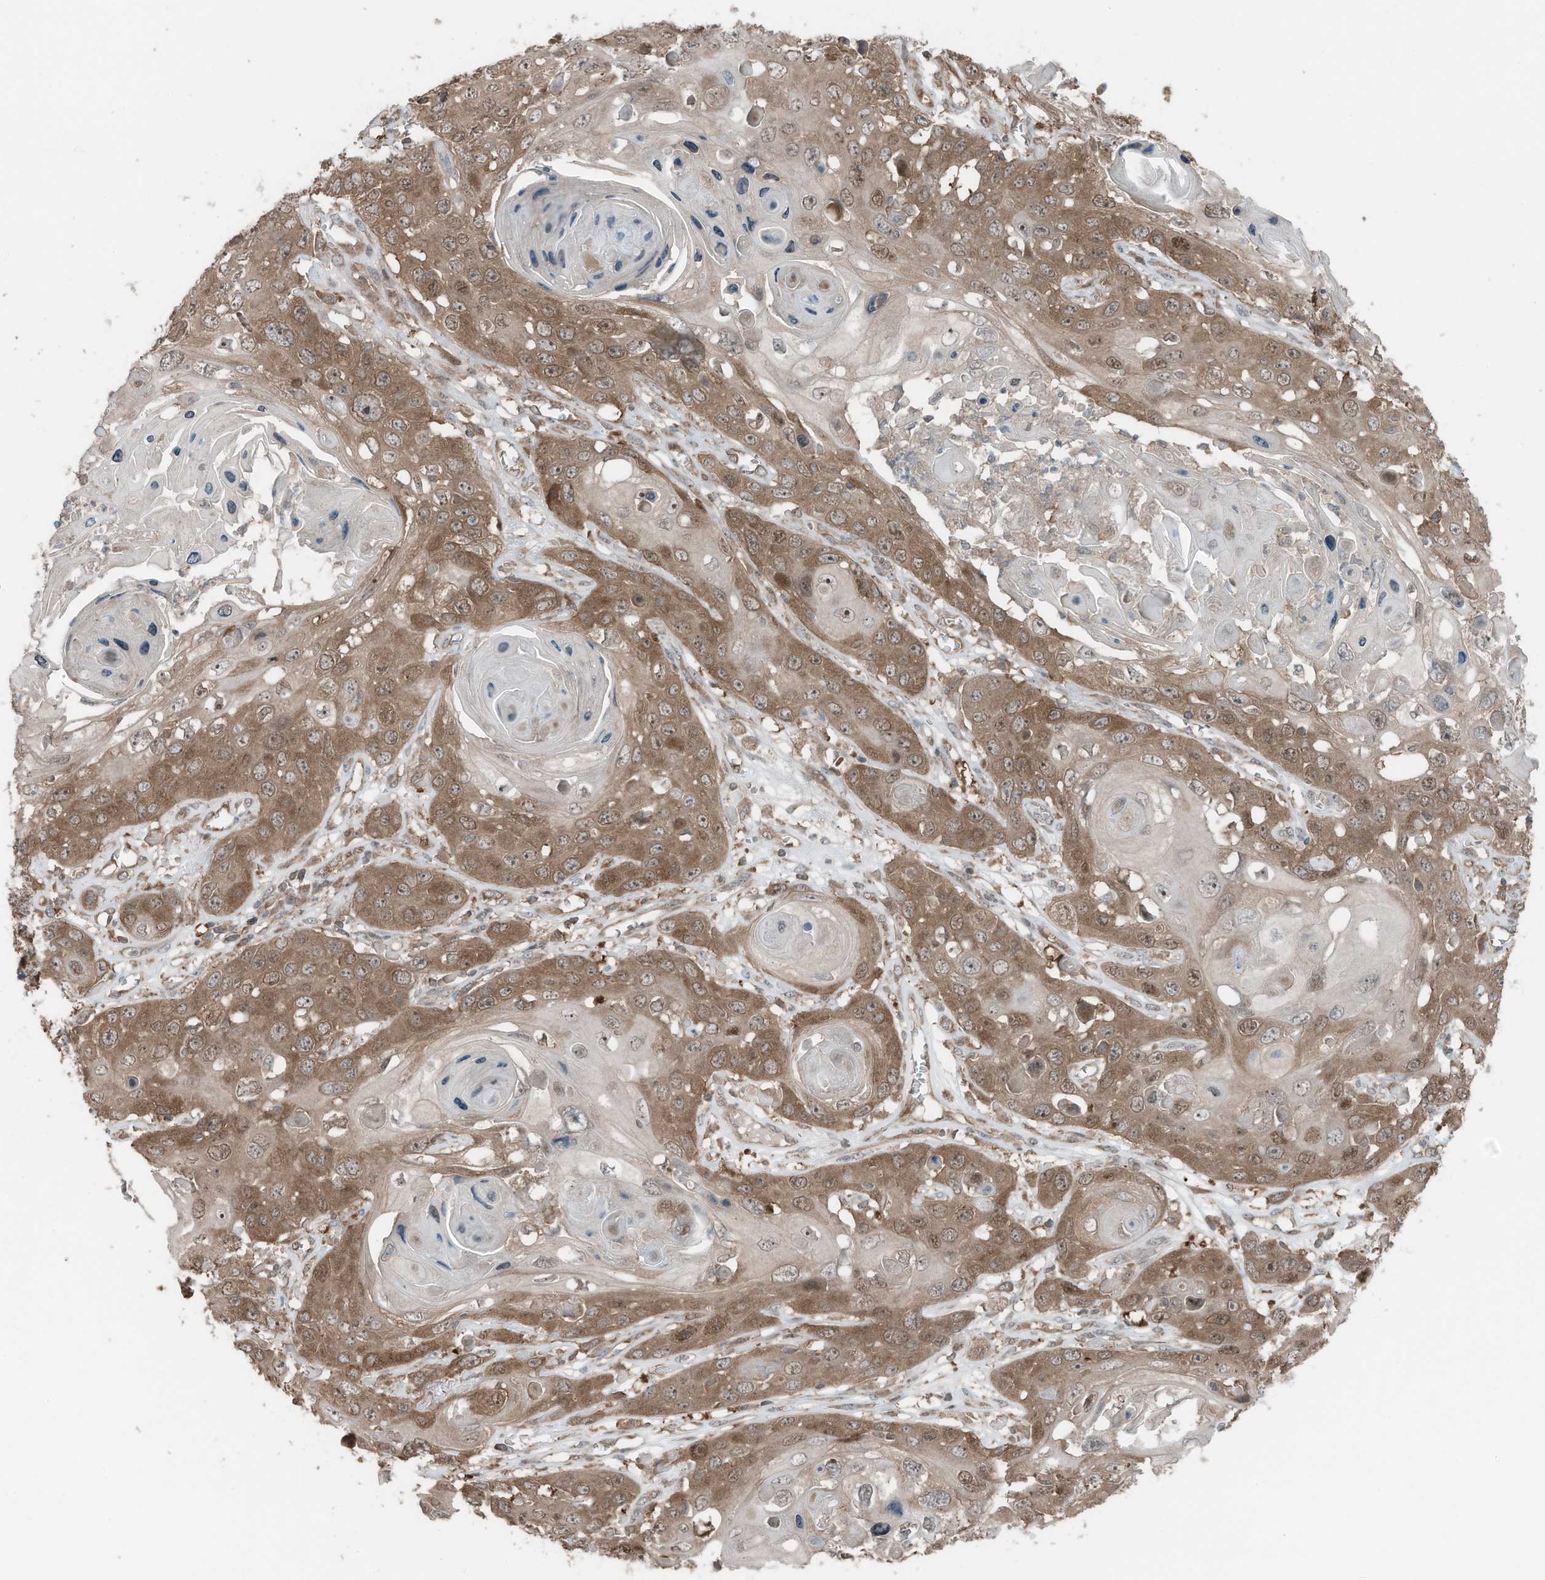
{"staining": {"intensity": "moderate", "quantity": ">75%", "location": "cytoplasmic/membranous,nuclear"}, "tissue": "skin cancer", "cell_type": "Tumor cells", "image_type": "cancer", "snomed": [{"axis": "morphology", "description": "Squamous cell carcinoma, NOS"}, {"axis": "topography", "description": "Skin"}], "caption": "DAB (3,3'-diaminobenzidine) immunohistochemical staining of human skin cancer reveals moderate cytoplasmic/membranous and nuclear protein expression in about >75% of tumor cells. The staining was performed using DAB, with brown indicating positive protein expression. Nuclei are stained blue with hematoxylin.", "gene": "TXNDC9", "patient": {"sex": "male", "age": 55}}